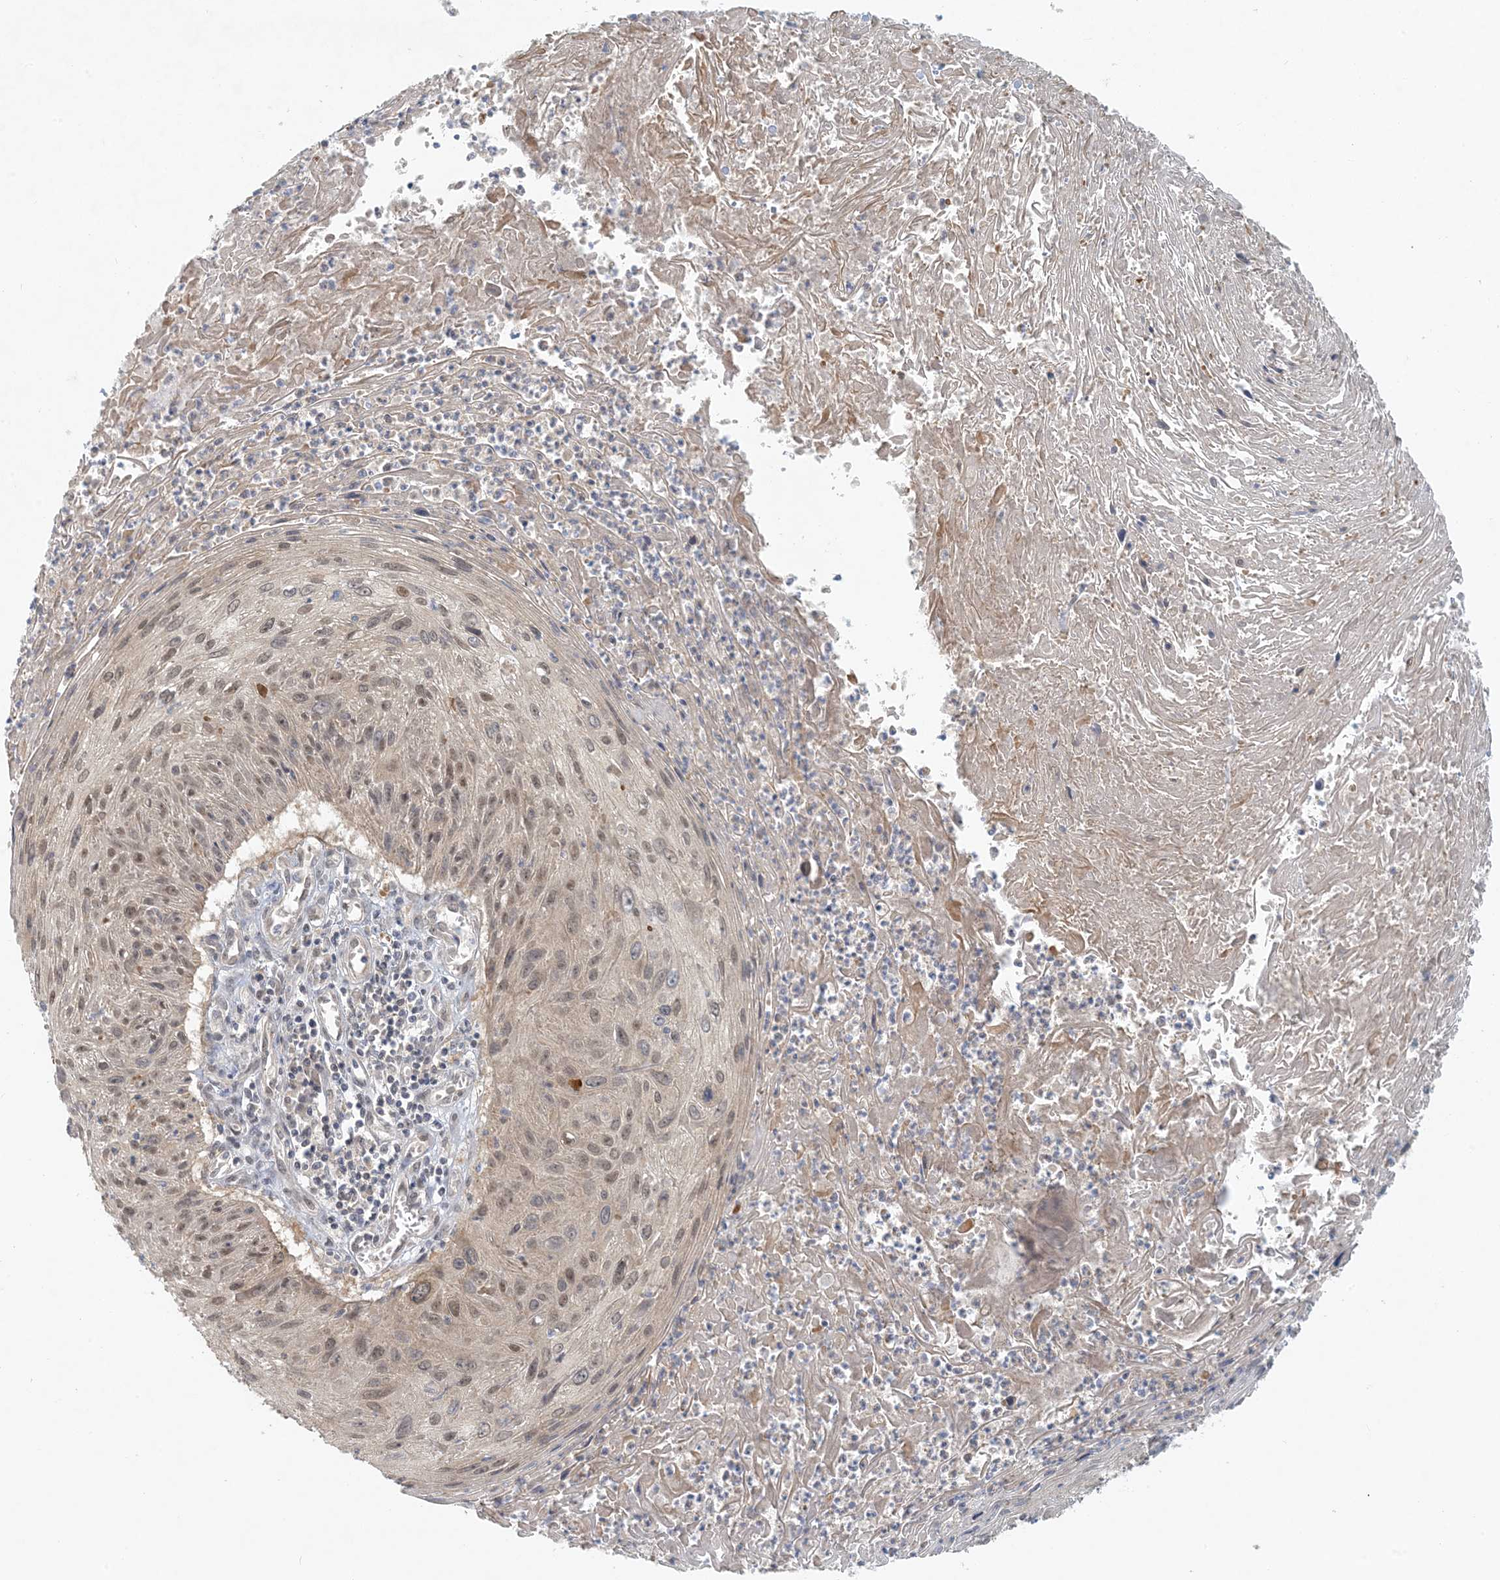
{"staining": {"intensity": "moderate", "quantity": ">75%", "location": "nuclear"}, "tissue": "cervical cancer", "cell_type": "Tumor cells", "image_type": "cancer", "snomed": [{"axis": "morphology", "description": "Squamous cell carcinoma, NOS"}, {"axis": "topography", "description": "Cervix"}], "caption": "Cervical cancer (squamous cell carcinoma) was stained to show a protein in brown. There is medium levels of moderate nuclear positivity in about >75% of tumor cells.", "gene": "OBI1", "patient": {"sex": "female", "age": 51}}